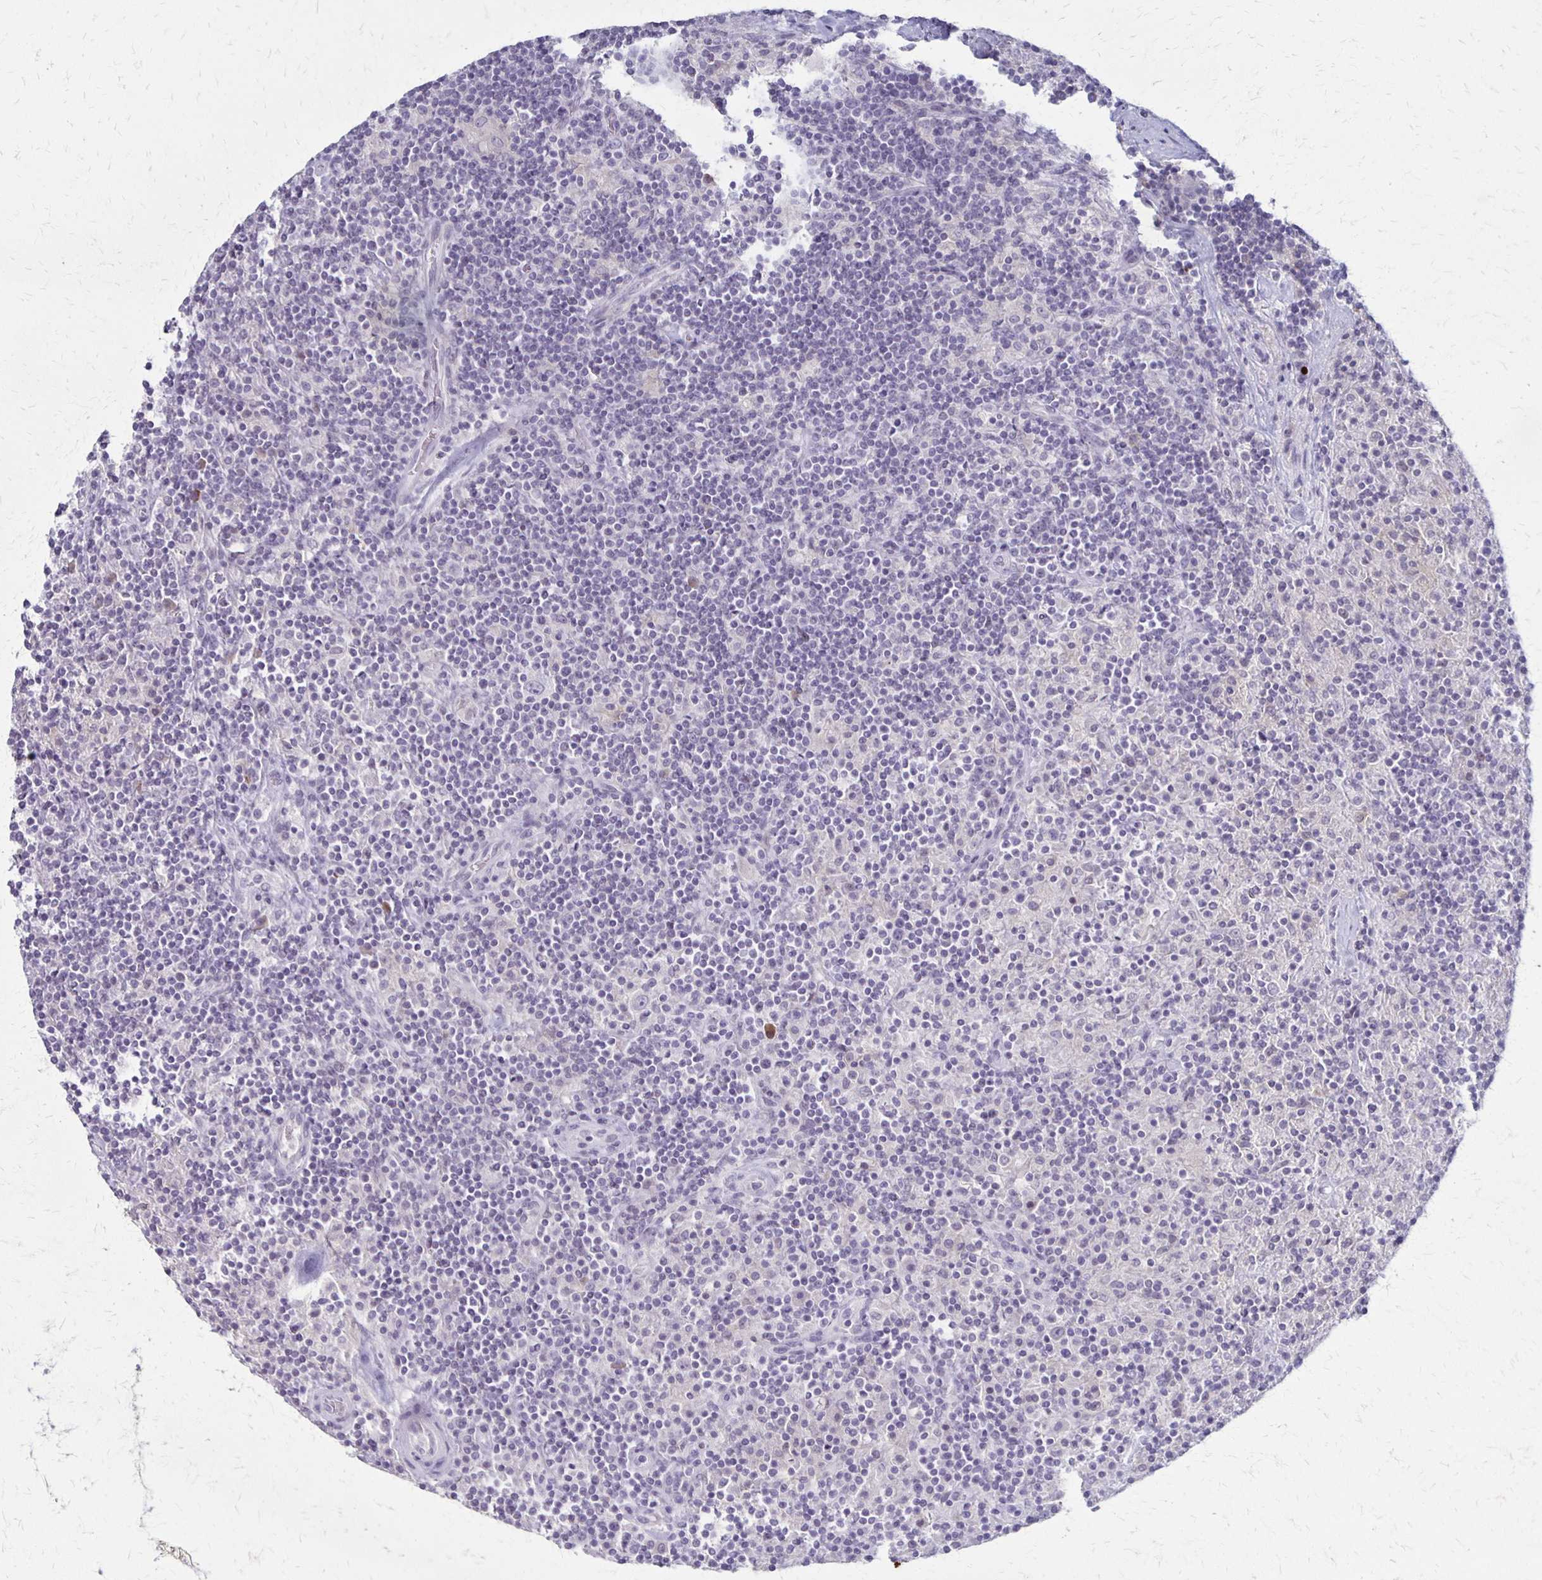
{"staining": {"intensity": "negative", "quantity": "none", "location": "none"}, "tissue": "lymphoma", "cell_type": "Tumor cells", "image_type": "cancer", "snomed": [{"axis": "morphology", "description": "Hodgkin's disease, NOS"}, {"axis": "topography", "description": "Lymph node"}], "caption": "Lymphoma was stained to show a protein in brown. There is no significant positivity in tumor cells.", "gene": "SLC35E2B", "patient": {"sex": "male", "age": 70}}